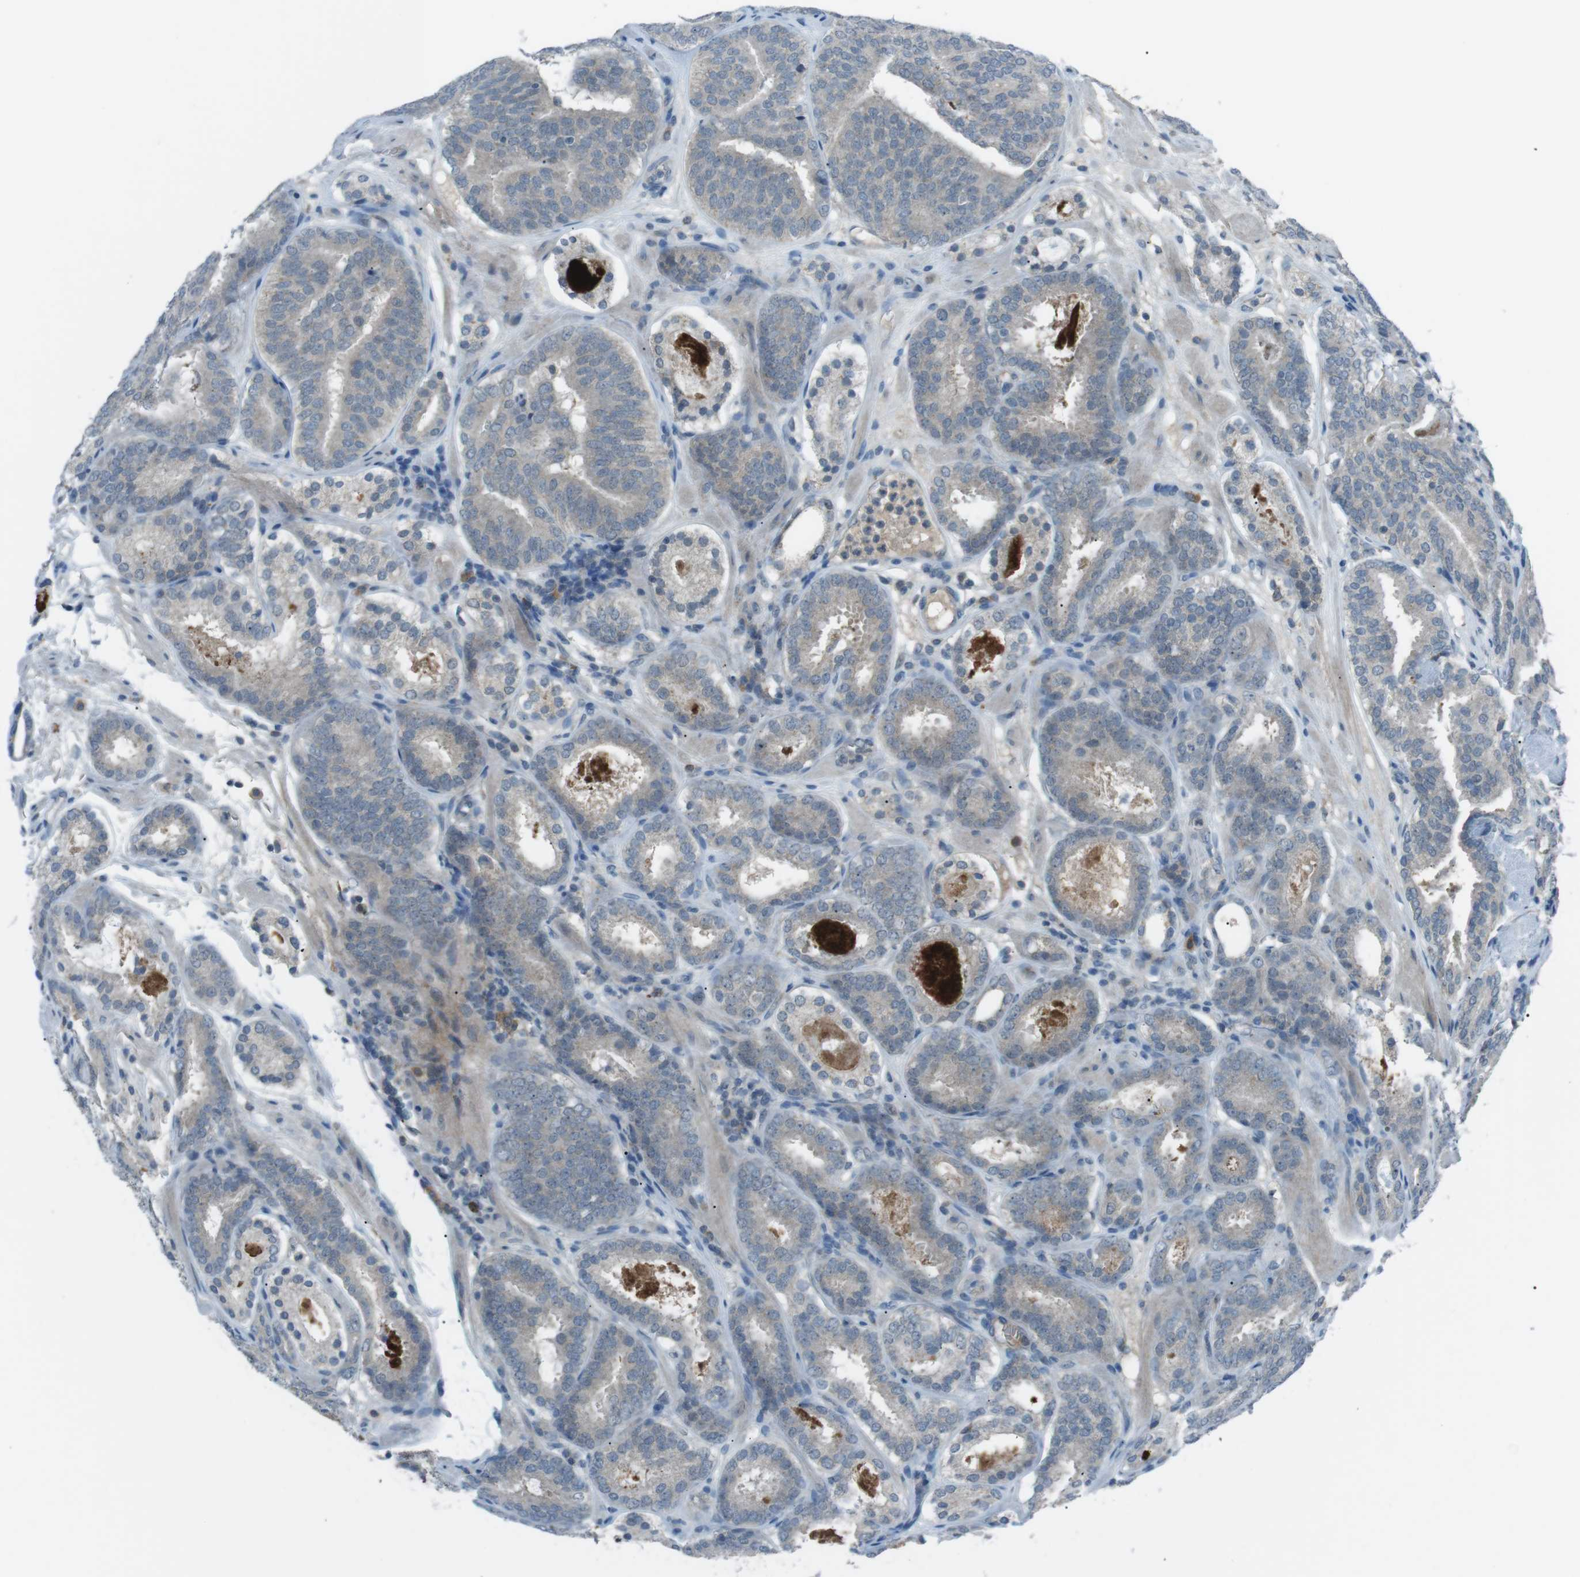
{"staining": {"intensity": "weak", "quantity": "<25%", "location": "cytoplasmic/membranous"}, "tissue": "prostate cancer", "cell_type": "Tumor cells", "image_type": "cancer", "snomed": [{"axis": "morphology", "description": "Adenocarcinoma, Low grade"}, {"axis": "topography", "description": "Prostate"}], "caption": "High magnification brightfield microscopy of adenocarcinoma (low-grade) (prostate) stained with DAB (brown) and counterstained with hematoxylin (blue): tumor cells show no significant expression.", "gene": "FCRLA", "patient": {"sex": "male", "age": 69}}